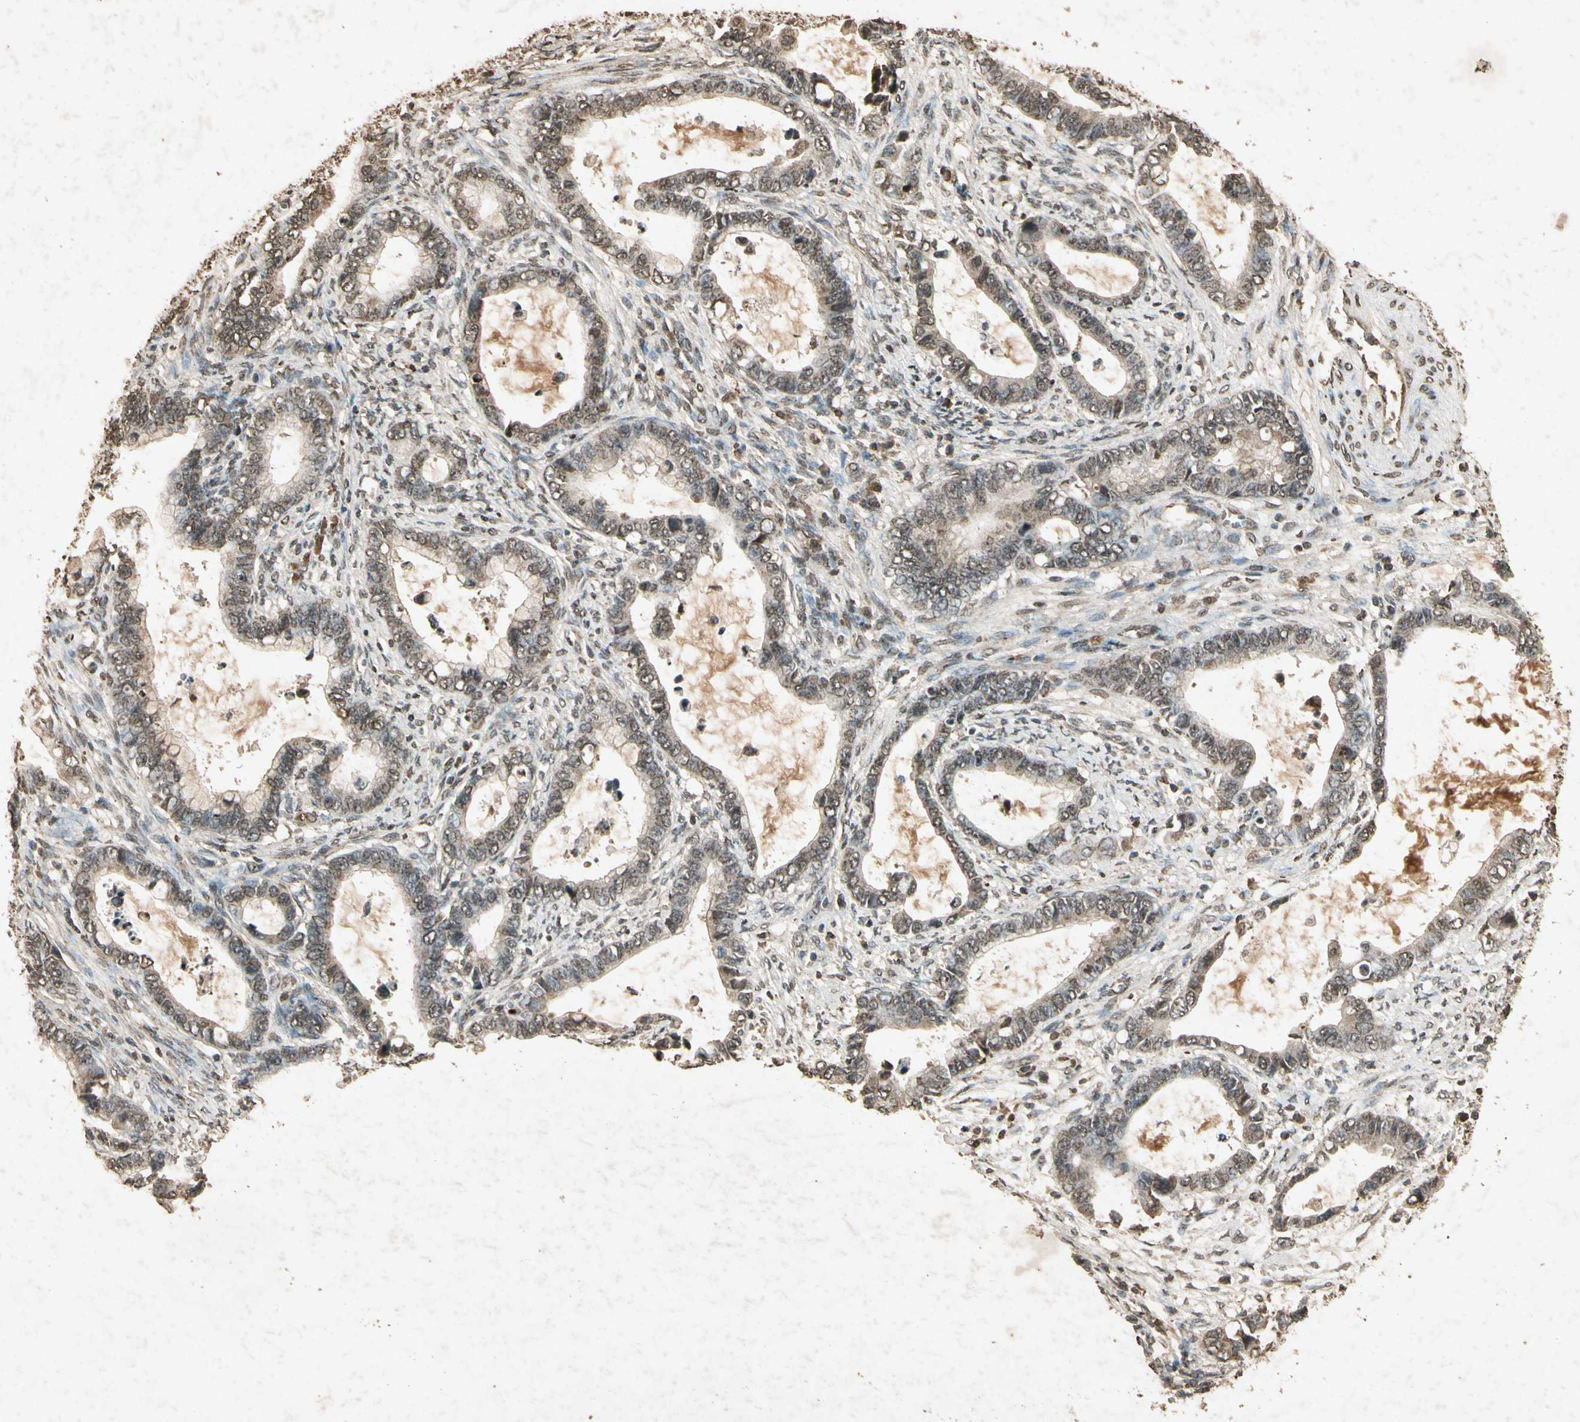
{"staining": {"intensity": "weak", "quantity": "25%-75%", "location": "cytoplasmic/membranous"}, "tissue": "cervical cancer", "cell_type": "Tumor cells", "image_type": "cancer", "snomed": [{"axis": "morphology", "description": "Adenocarcinoma, NOS"}, {"axis": "topography", "description": "Cervix"}], "caption": "Protein staining exhibits weak cytoplasmic/membranous staining in approximately 25%-75% of tumor cells in cervical adenocarcinoma.", "gene": "GC", "patient": {"sex": "female", "age": 44}}